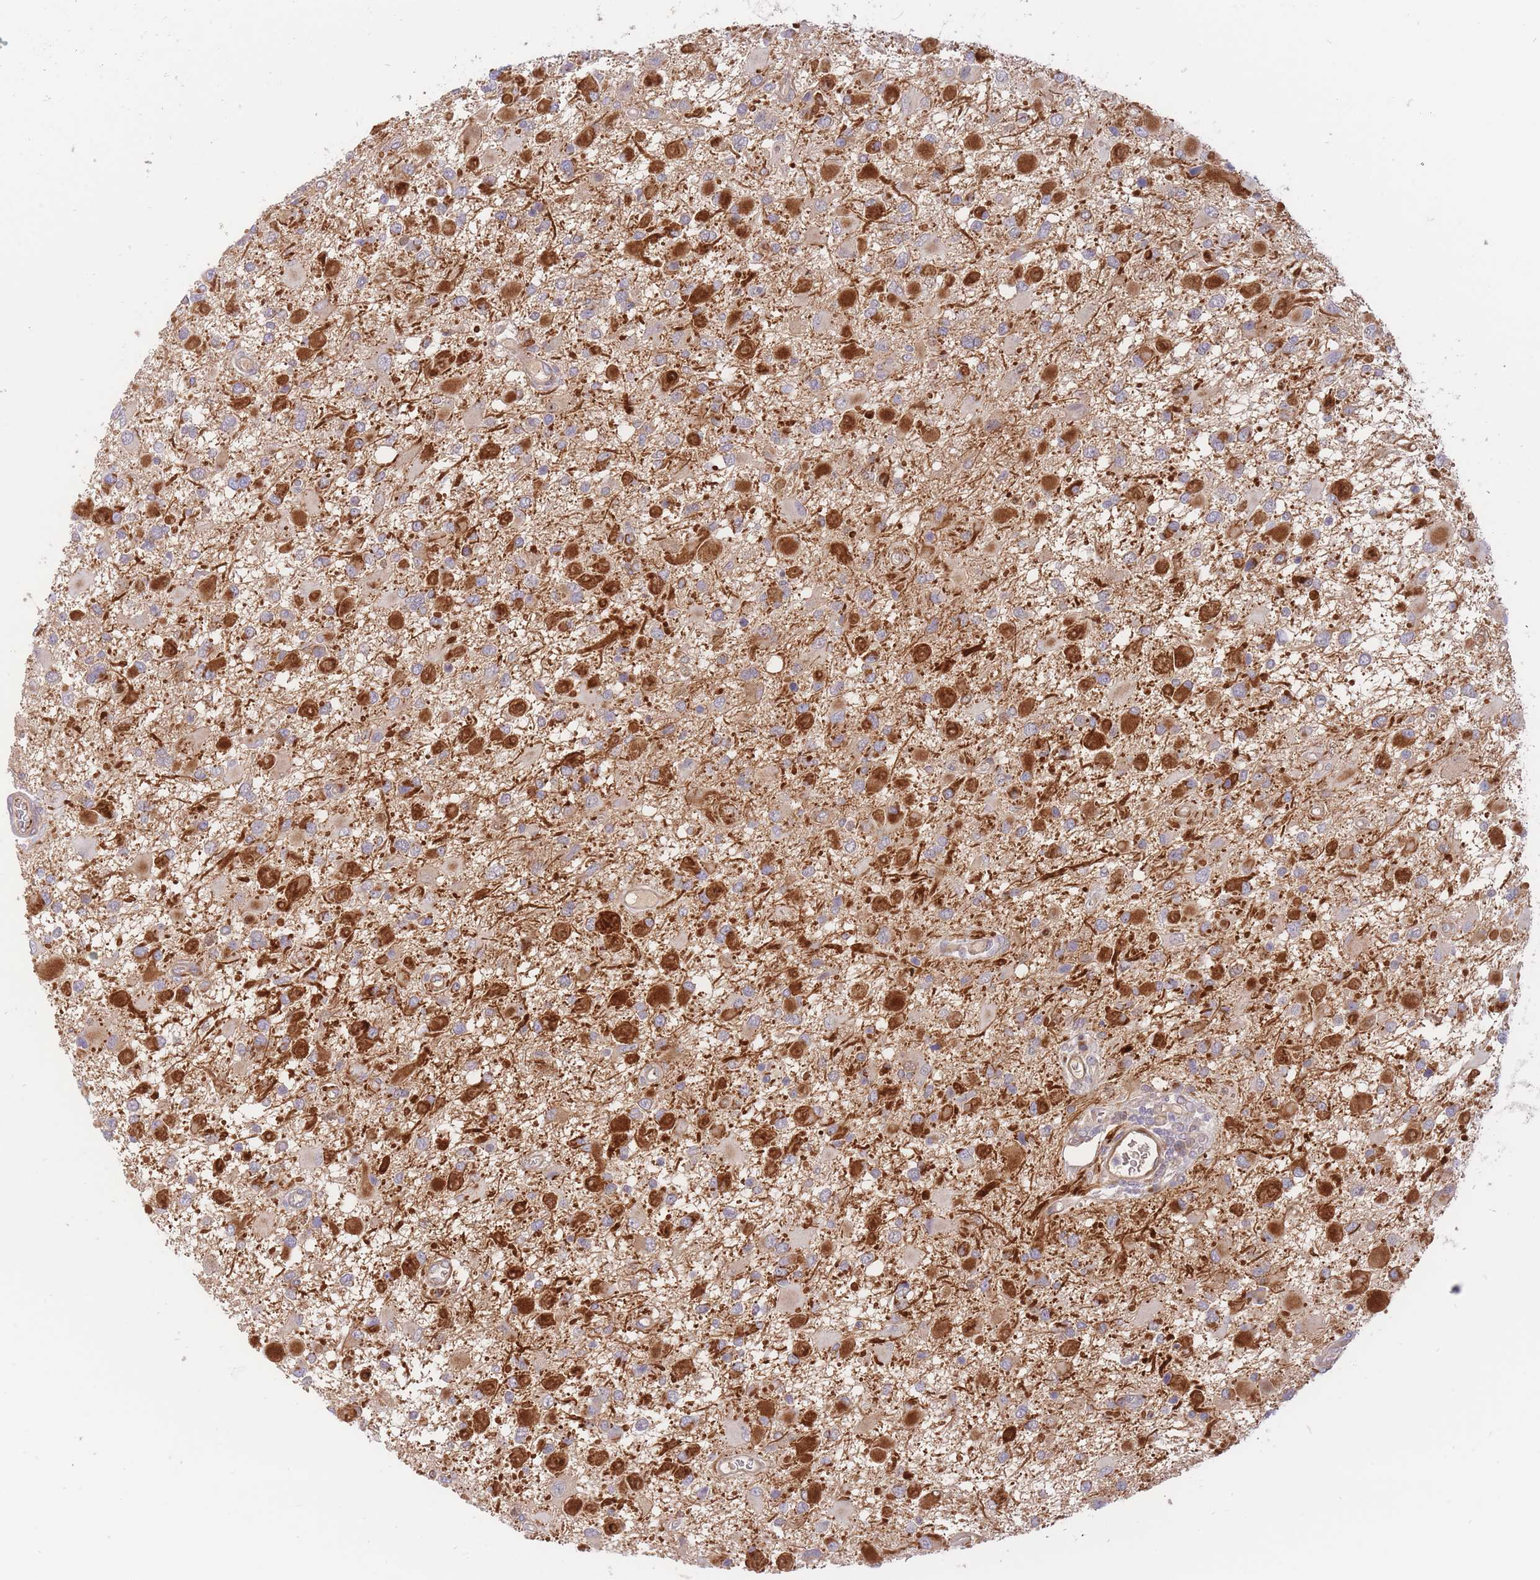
{"staining": {"intensity": "strong", "quantity": "25%-75%", "location": "cytoplasmic/membranous"}, "tissue": "glioma", "cell_type": "Tumor cells", "image_type": "cancer", "snomed": [{"axis": "morphology", "description": "Glioma, malignant, High grade"}, {"axis": "topography", "description": "Brain"}], "caption": "DAB immunohistochemical staining of high-grade glioma (malignant) shows strong cytoplasmic/membranous protein staining in about 25%-75% of tumor cells.", "gene": "APOL4", "patient": {"sex": "male", "age": 53}}